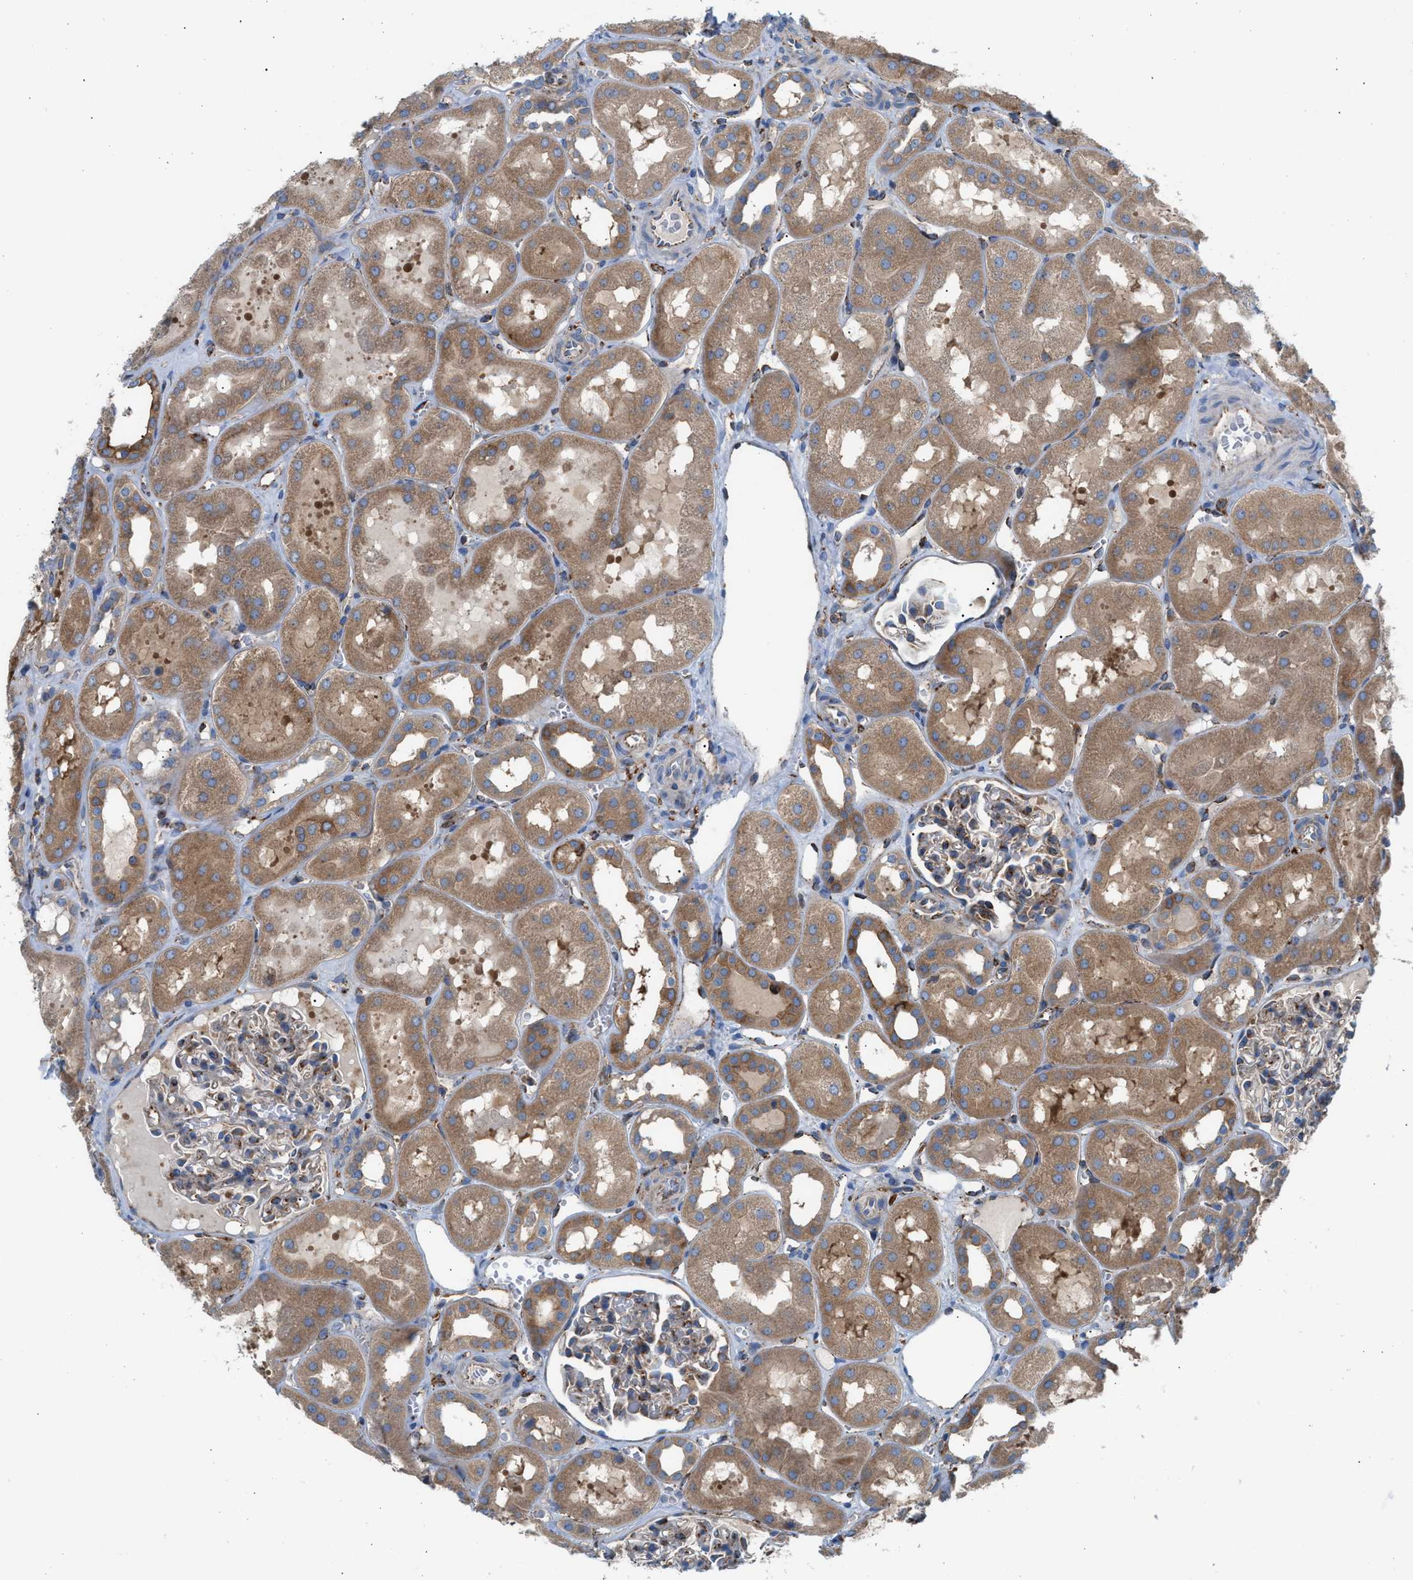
{"staining": {"intensity": "weak", "quantity": "<25%", "location": "cytoplasmic/membranous"}, "tissue": "kidney", "cell_type": "Cells in glomeruli", "image_type": "normal", "snomed": [{"axis": "morphology", "description": "Normal tissue, NOS"}, {"axis": "topography", "description": "Kidney"}, {"axis": "topography", "description": "Urinary bladder"}], "caption": "A high-resolution photomicrograph shows immunohistochemistry staining of benign kidney, which displays no significant staining in cells in glomeruli. (Brightfield microscopy of DAB IHC at high magnification).", "gene": "TBC1D15", "patient": {"sex": "male", "age": 16}}